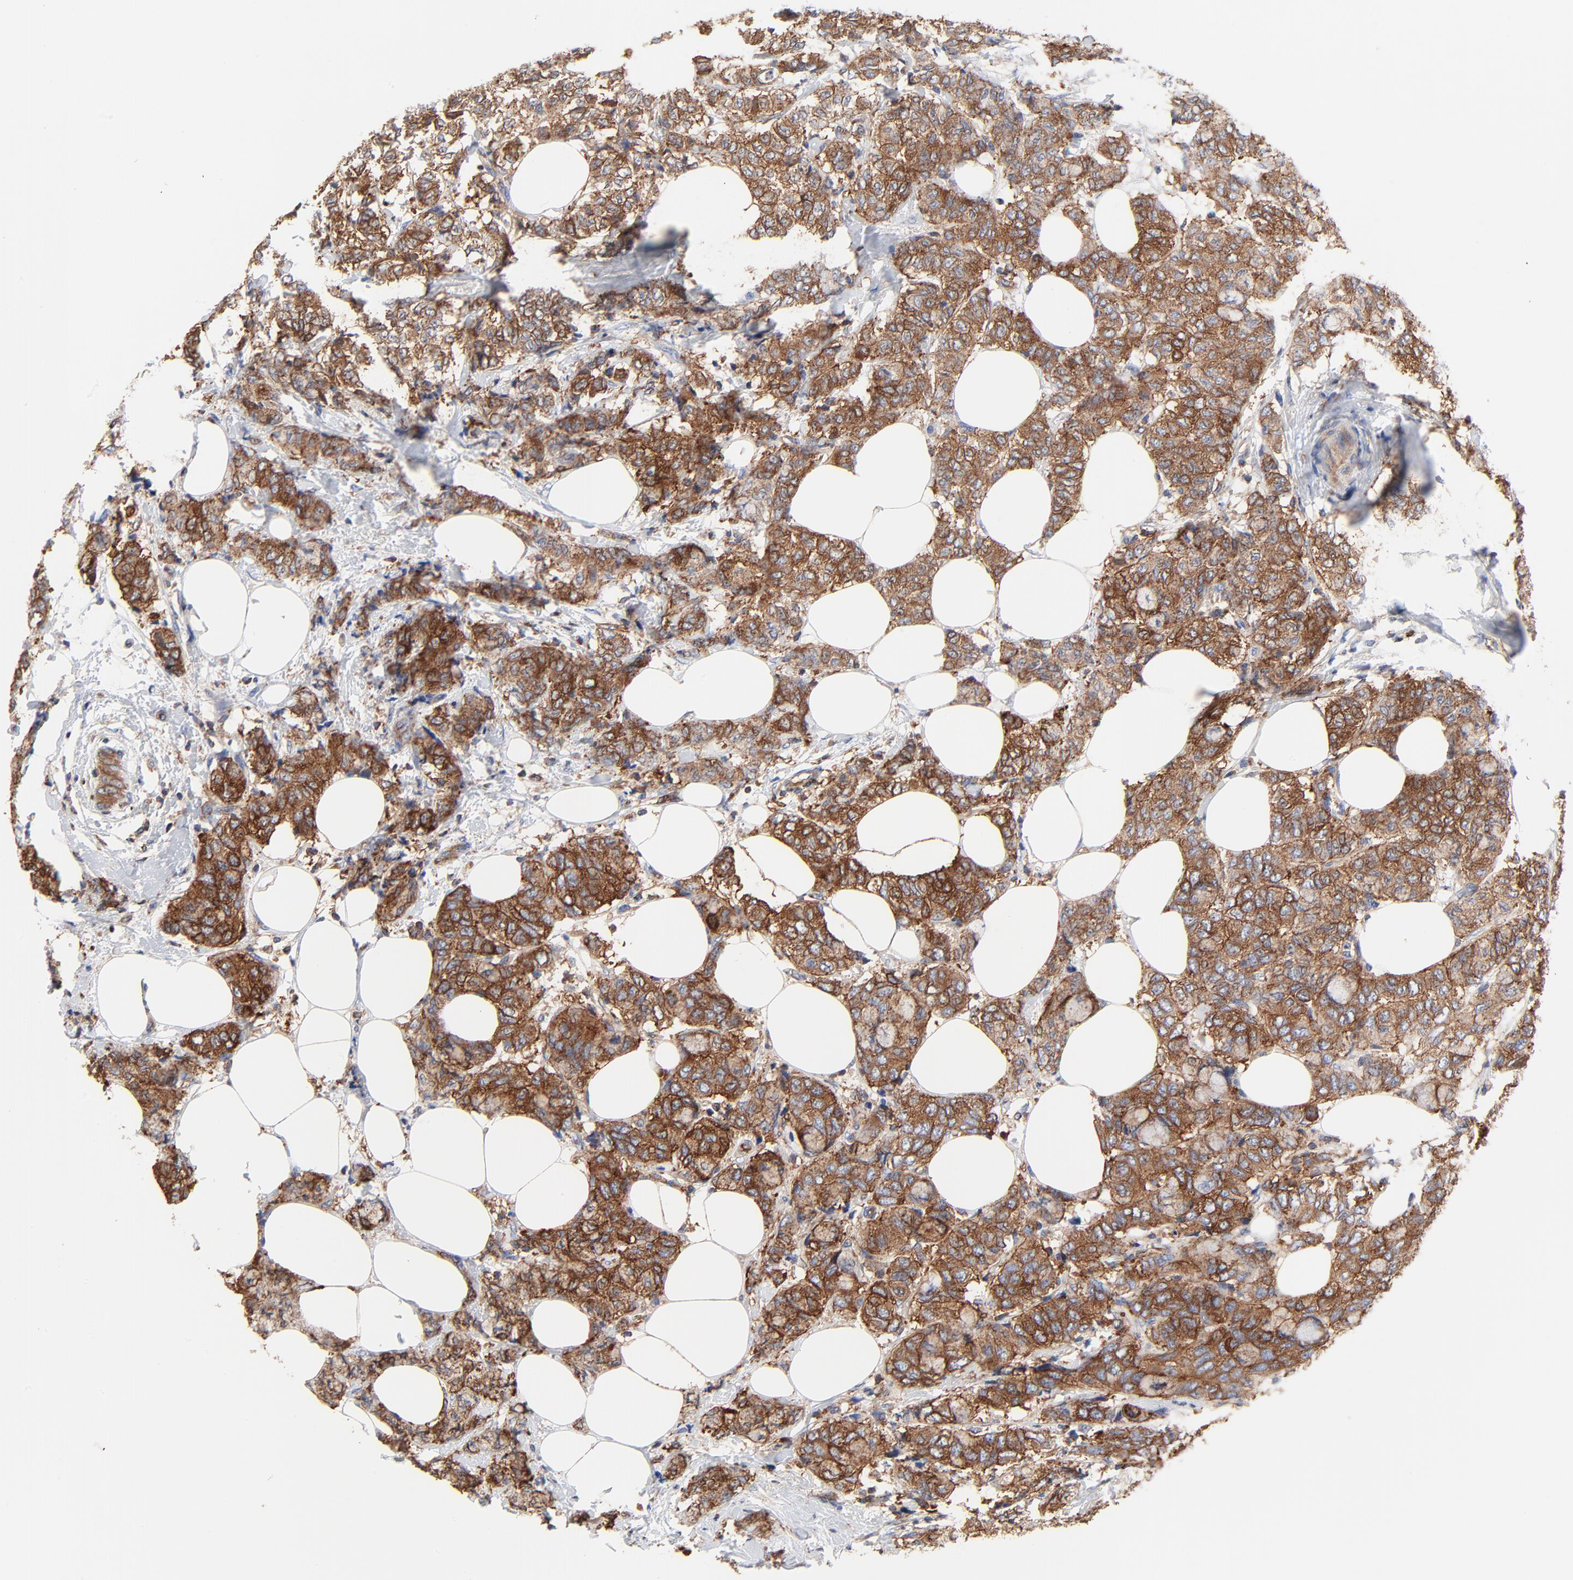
{"staining": {"intensity": "strong", "quantity": ">75%", "location": "cytoplasmic/membranous"}, "tissue": "breast cancer", "cell_type": "Tumor cells", "image_type": "cancer", "snomed": [{"axis": "morphology", "description": "Lobular carcinoma"}, {"axis": "topography", "description": "Breast"}], "caption": "Breast cancer stained with DAB immunohistochemistry (IHC) demonstrates high levels of strong cytoplasmic/membranous staining in about >75% of tumor cells.", "gene": "CD2AP", "patient": {"sex": "female", "age": 60}}